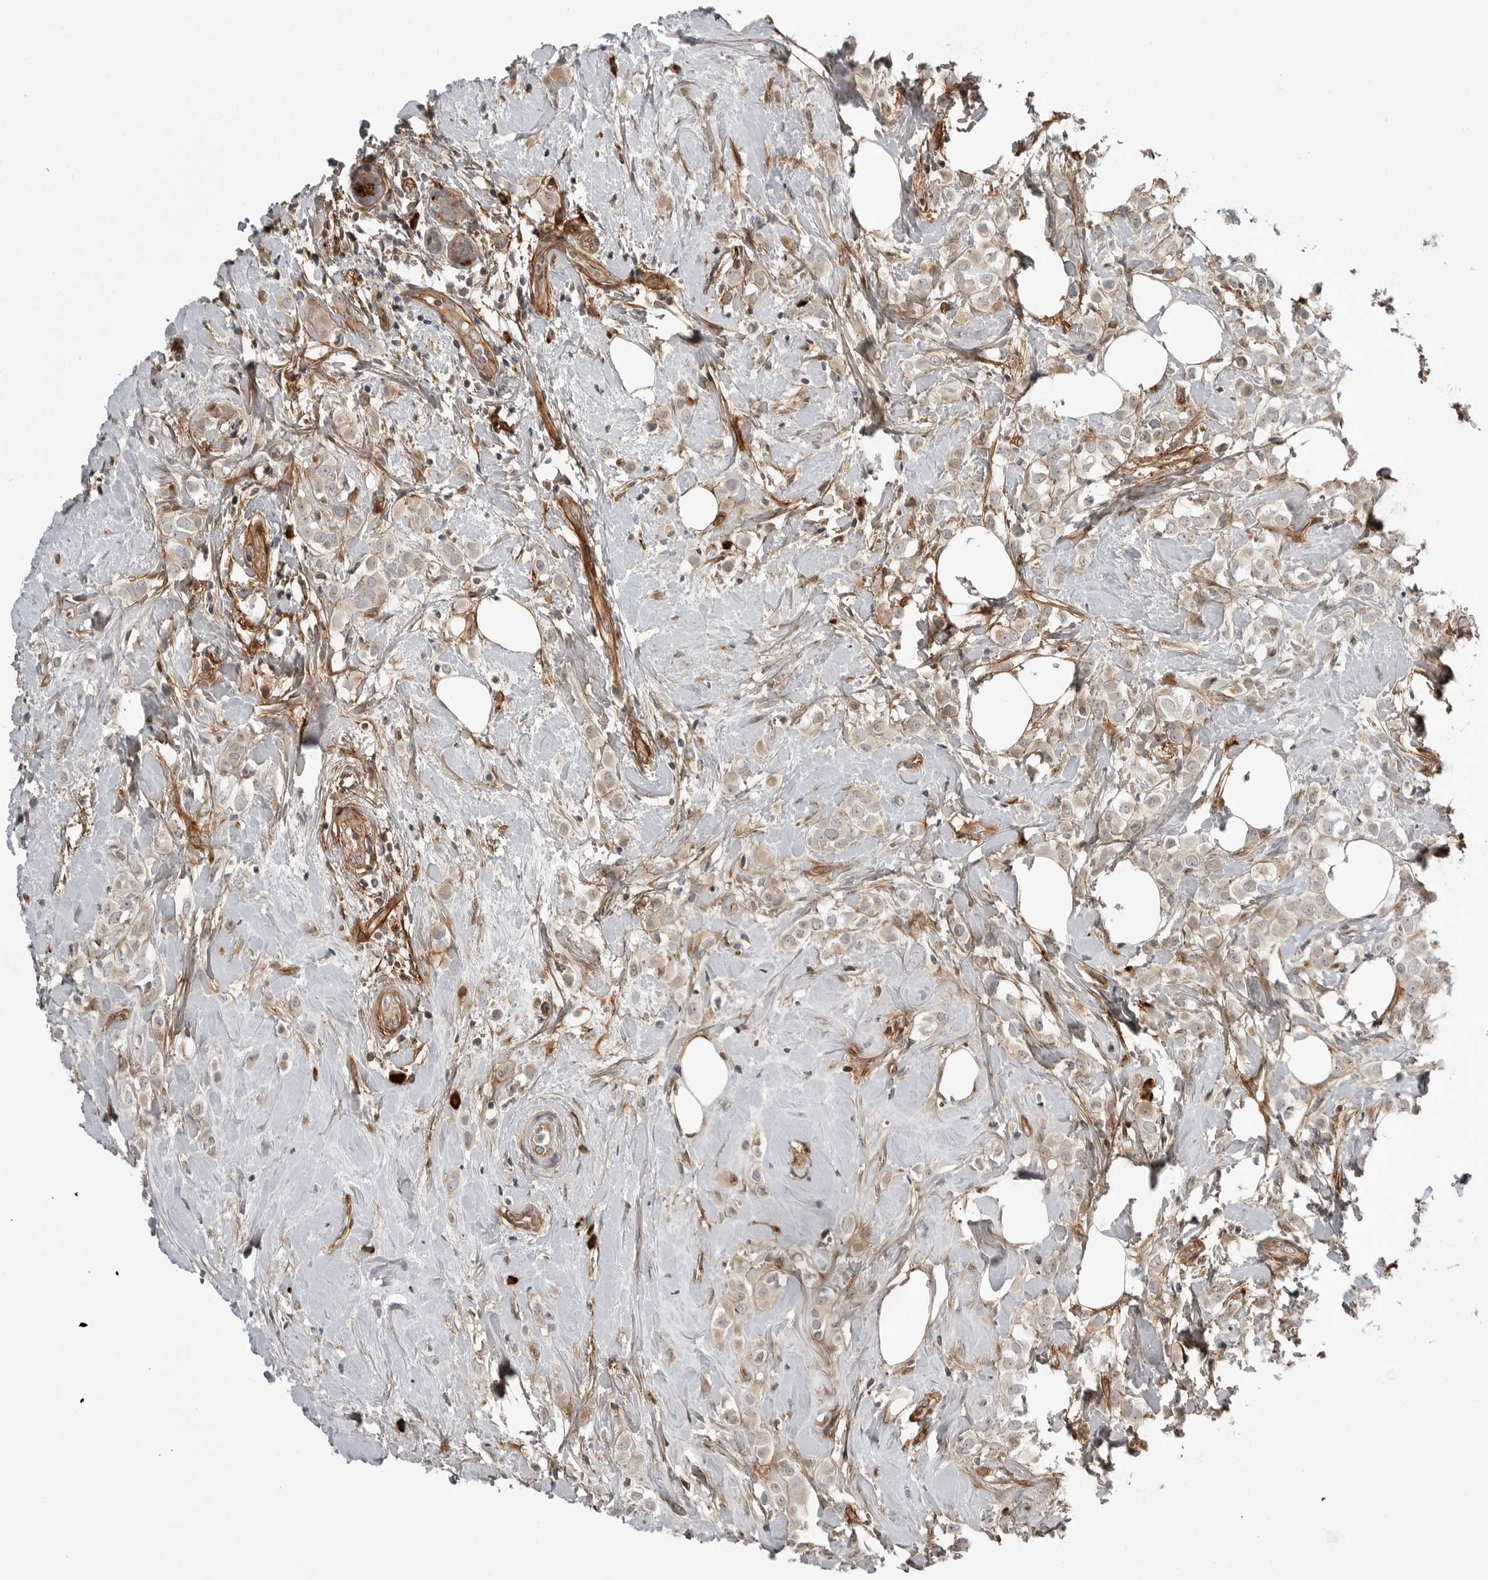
{"staining": {"intensity": "weak", "quantity": ">75%", "location": "cytoplasmic/membranous"}, "tissue": "breast cancer", "cell_type": "Tumor cells", "image_type": "cancer", "snomed": [{"axis": "morphology", "description": "Lobular carcinoma"}, {"axis": "topography", "description": "Breast"}], "caption": "Breast cancer (lobular carcinoma) stained with a brown dye demonstrates weak cytoplasmic/membranous positive positivity in about >75% of tumor cells.", "gene": "ARL5A", "patient": {"sex": "female", "age": 47}}